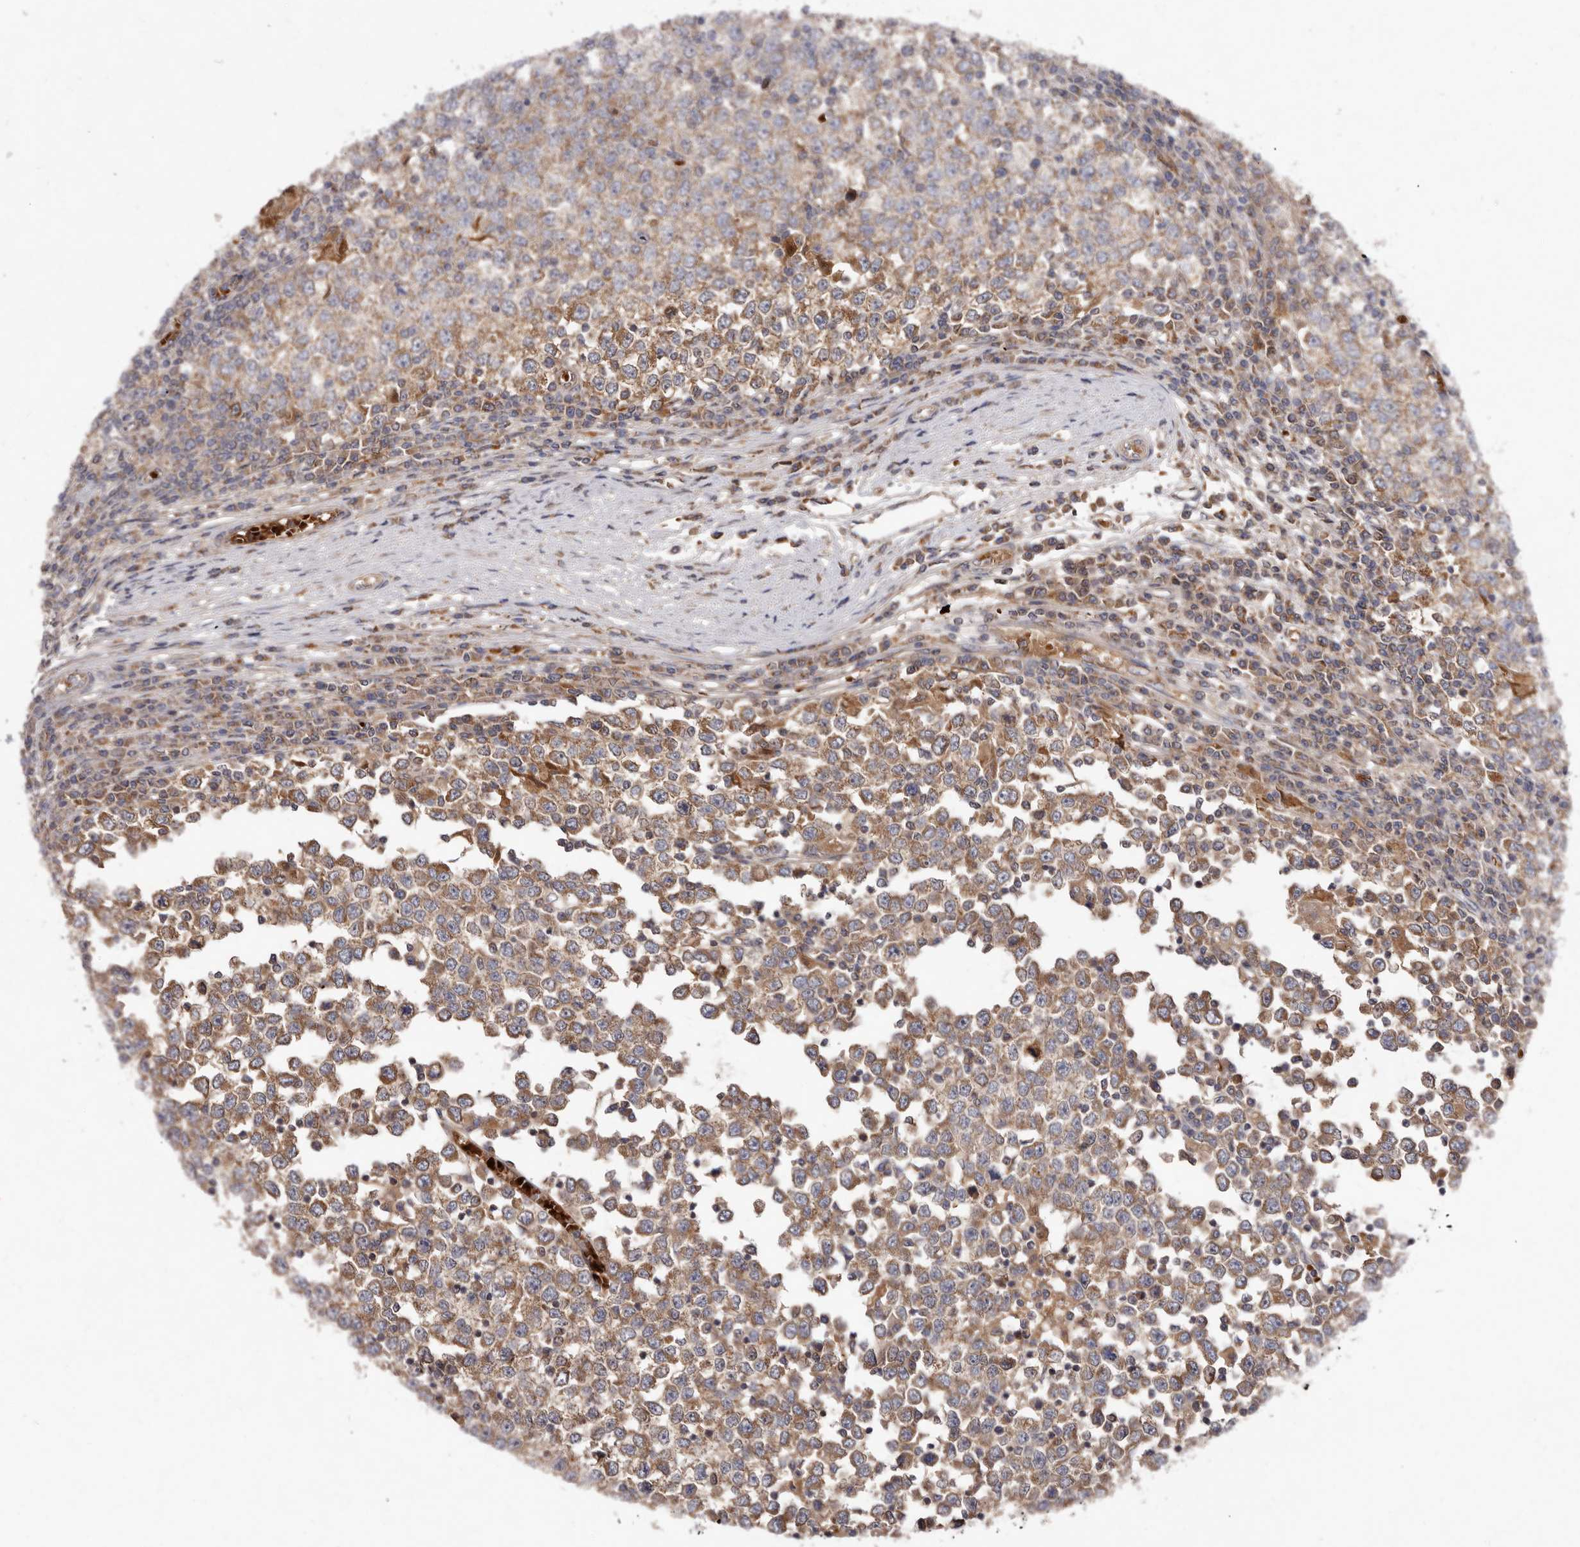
{"staining": {"intensity": "moderate", "quantity": ">75%", "location": "cytoplasmic/membranous"}, "tissue": "testis cancer", "cell_type": "Tumor cells", "image_type": "cancer", "snomed": [{"axis": "morphology", "description": "Seminoma, NOS"}, {"axis": "topography", "description": "Testis"}], "caption": "Immunohistochemical staining of human testis seminoma reveals moderate cytoplasmic/membranous protein expression in about >75% of tumor cells.", "gene": "GOT1L1", "patient": {"sex": "male", "age": 65}}